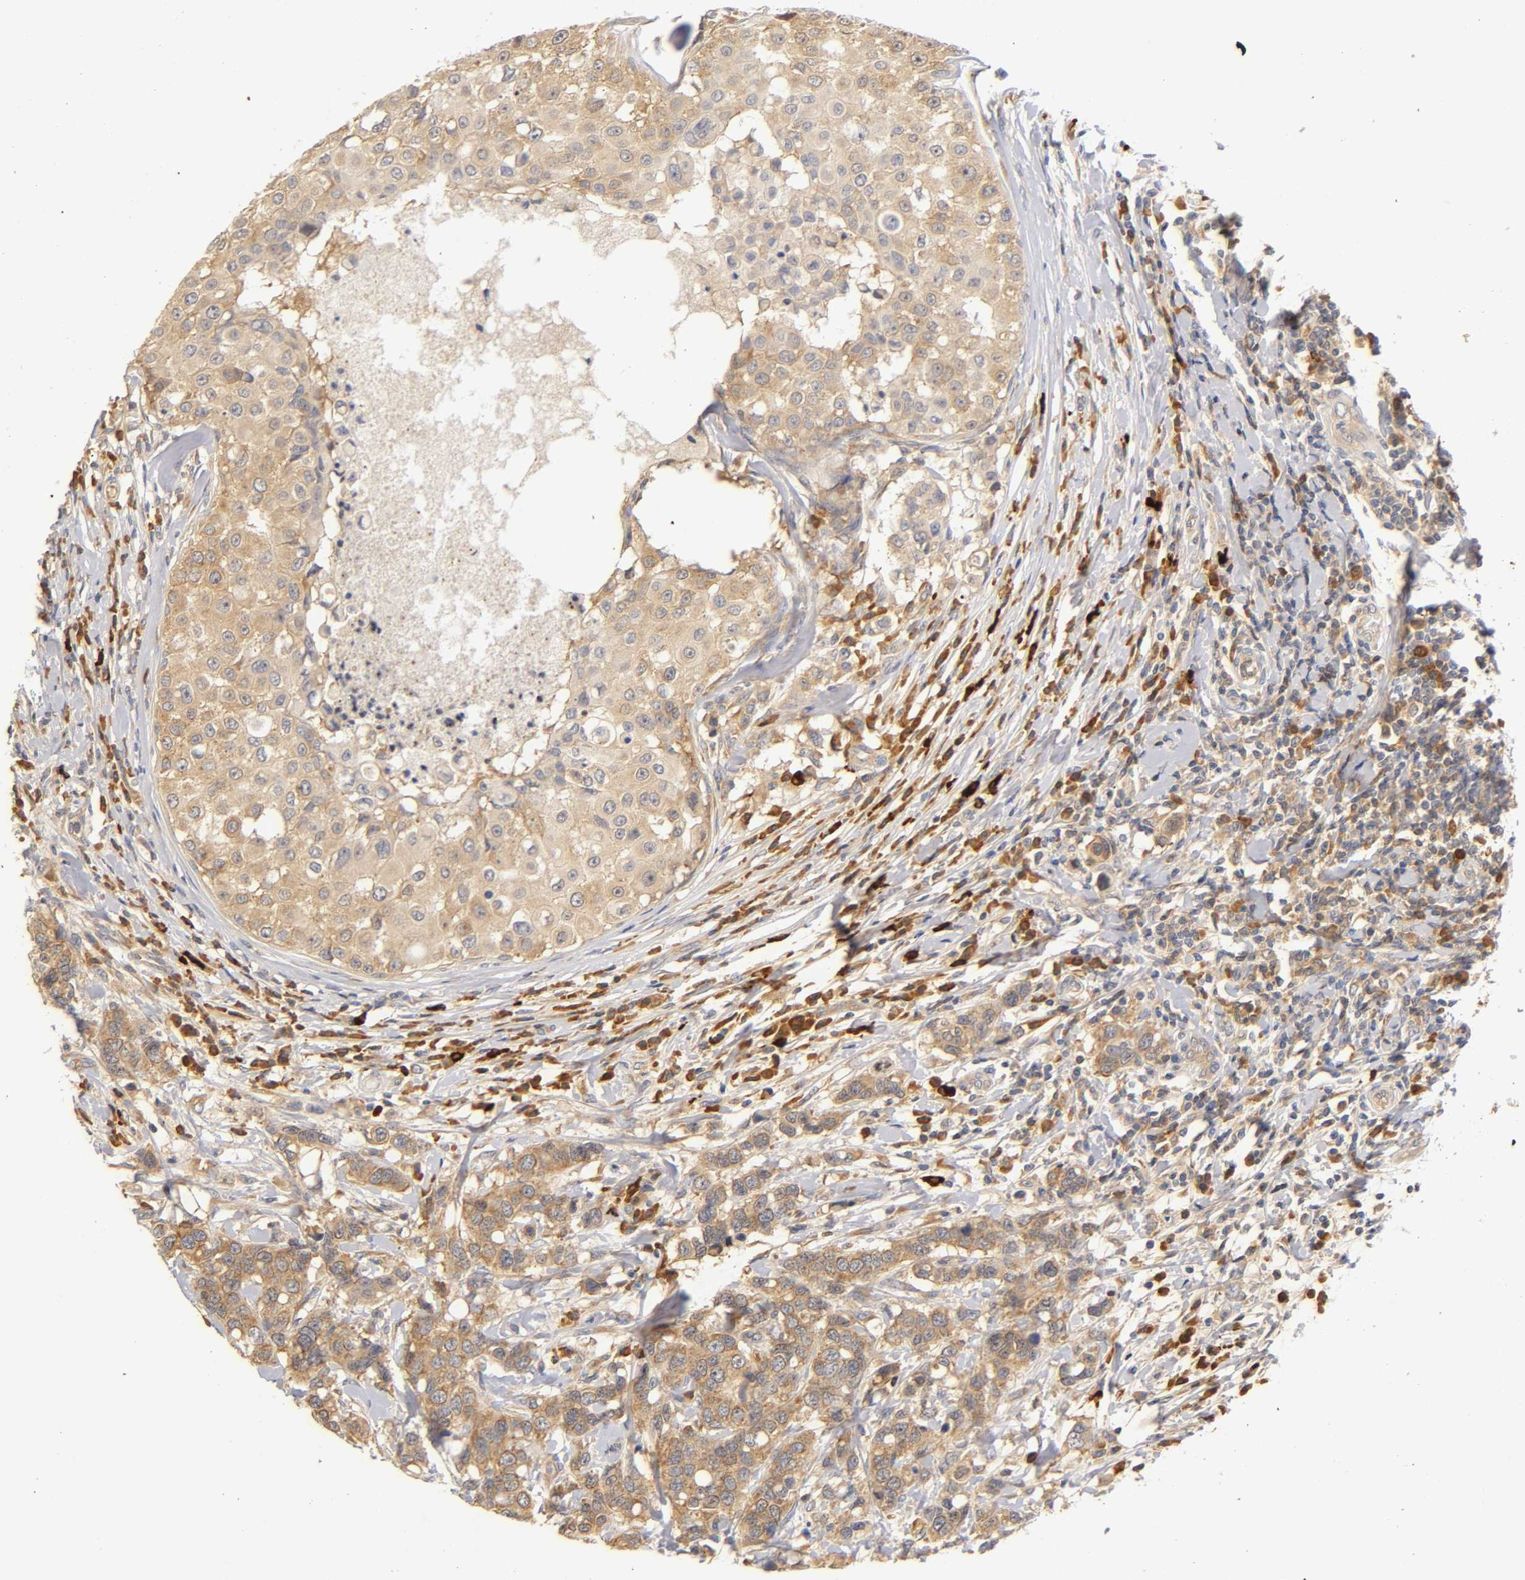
{"staining": {"intensity": "moderate", "quantity": ">75%", "location": "cytoplasmic/membranous"}, "tissue": "breast cancer", "cell_type": "Tumor cells", "image_type": "cancer", "snomed": [{"axis": "morphology", "description": "Duct carcinoma"}, {"axis": "topography", "description": "Breast"}], "caption": "Immunohistochemical staining of breast invasive ductal carcinoma demonstrates moderate cytoplasmic/membranous protein expression in about >75% of tumor cells.", "gene": "RPS29", "patient": {"sex": "female", "age": 27}}